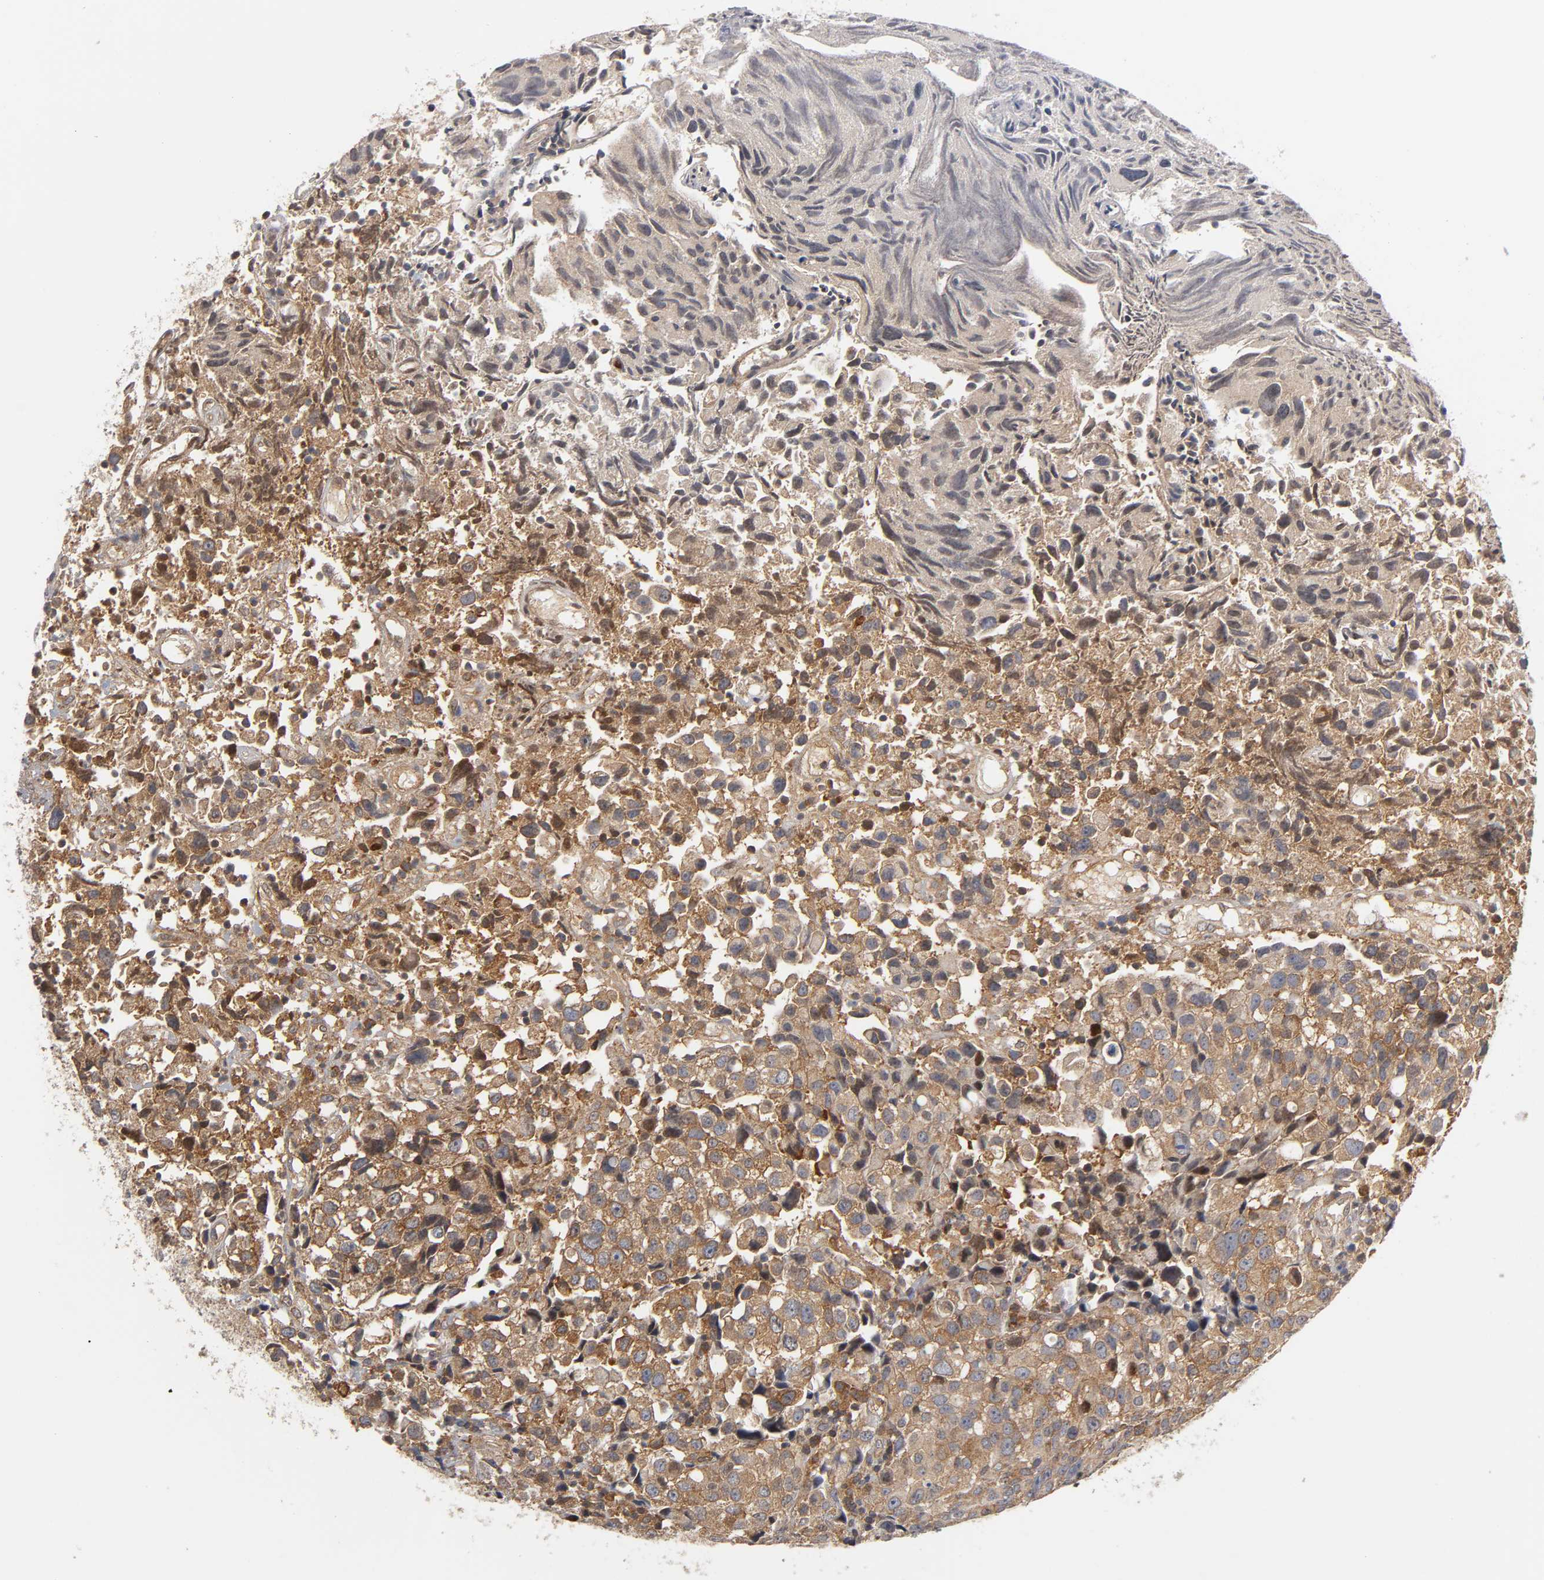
{"staining": {"intensity": "strong", "quantity": ">75%", "location": "cytoplasmic/membranous"}, "tissue": "urothelial cancer", "cell_type": "Tumor cells", "image_type": "cancer", "snomed": [{"axis": "morphology", "description": "Urothelial carcinoma, High grade"}, {"axis": "topography", "description": "Urinary bladder"}], "caption": "Strong cytoplasmic/membranous positivity for a protein is seen in approximately >75% of tumor cells of urothelial cancer using immunohistochemistry (IHC).", "gene": "PAFAH1B1", "patient": {"sex": "female", "age": 75}}